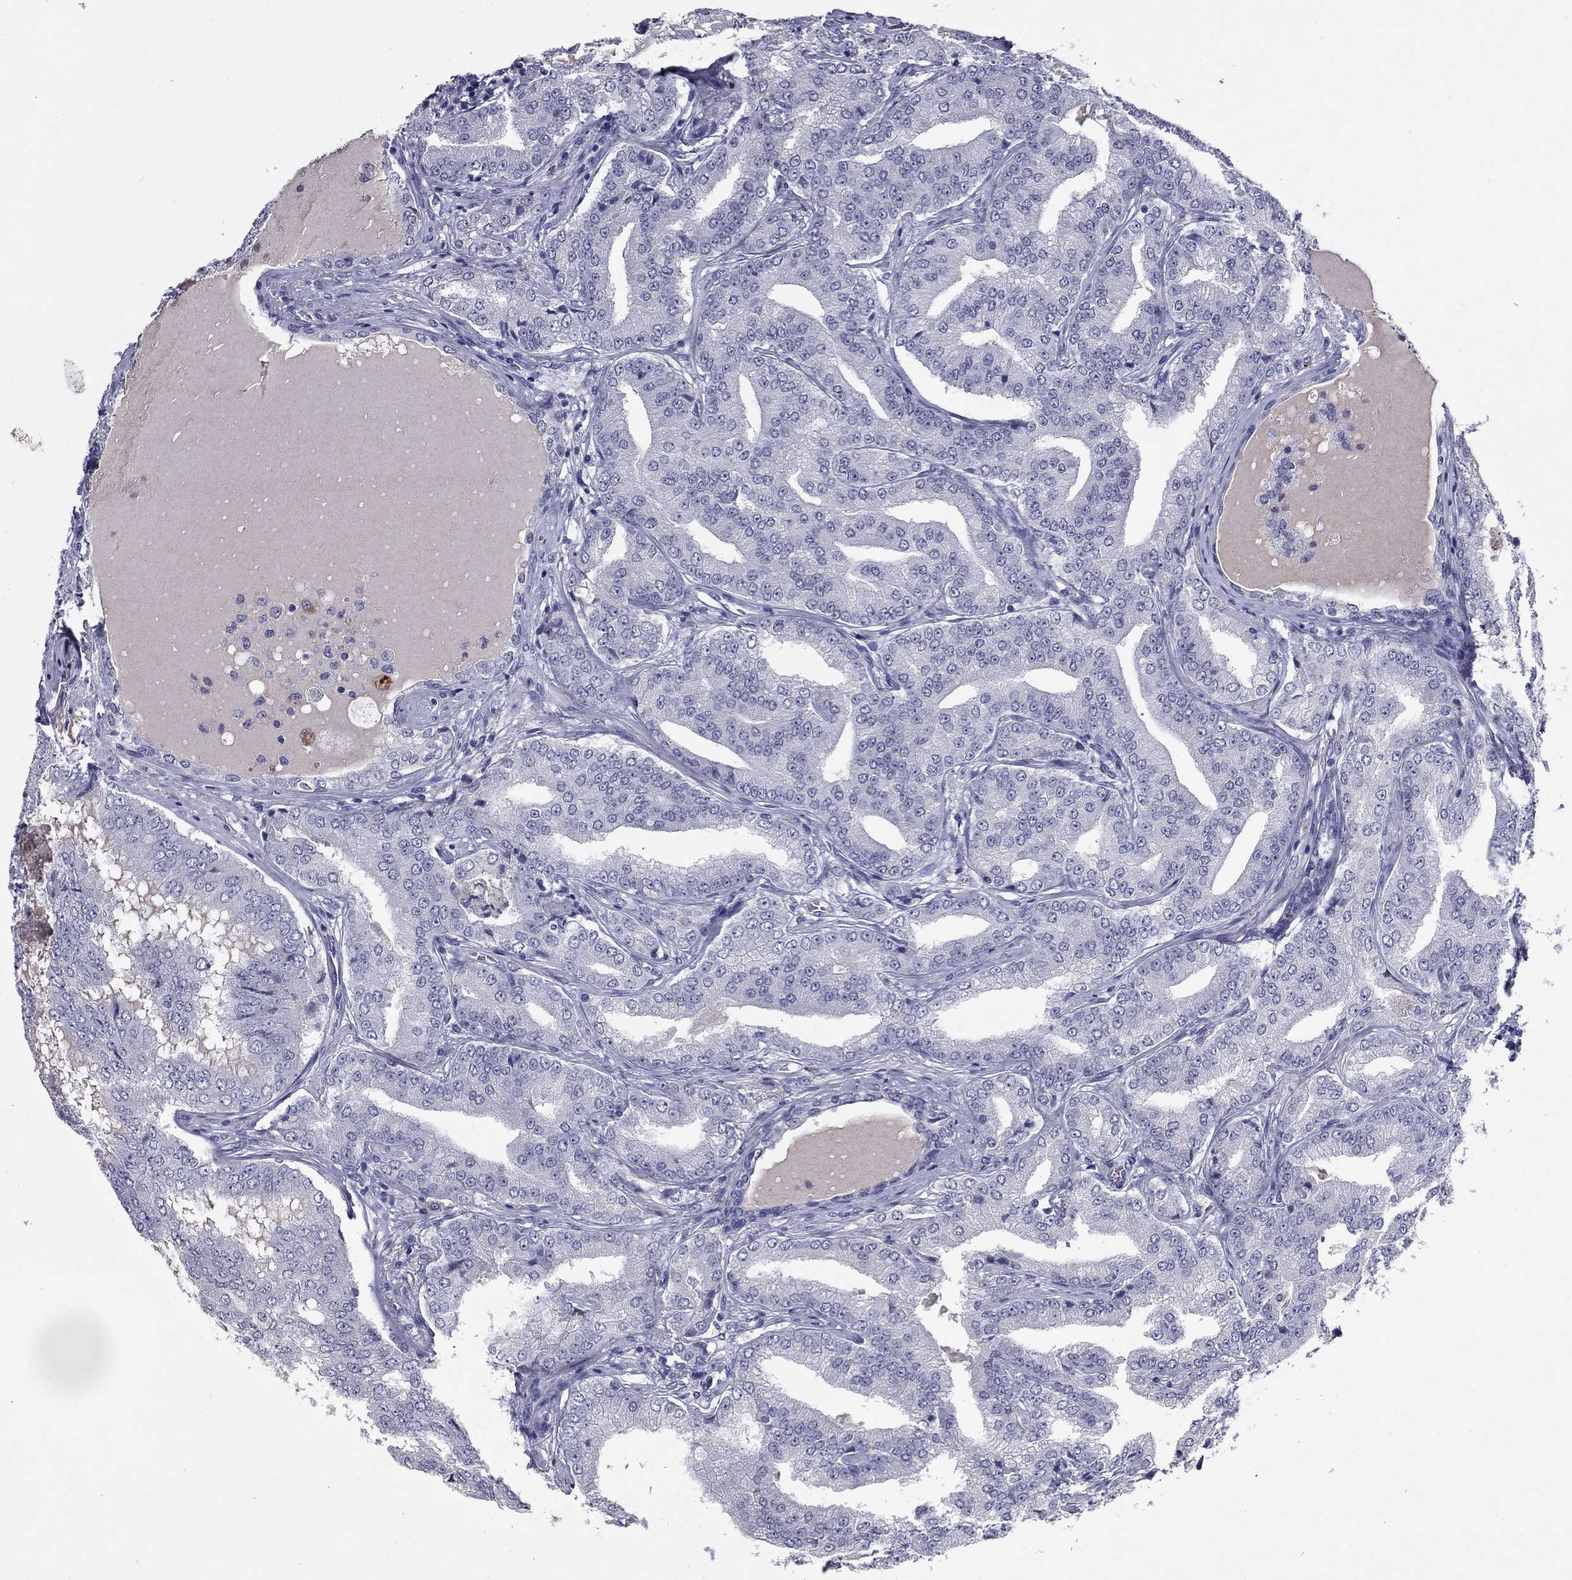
{"staining": {"intensity": "negative", "quantity": "none", "location": "none"}, "tissue": "prostate cancer", "cell_type": "Tumor cells", "image_type": "cancer", "snomed": [{"axis": "morphology", "description": "Adenocarcinoma, NOS"}, {"axis": "topography", "description": "Prostate"}], "caption": "A high-resolution micrograph shows immunohistochemistry (IHC) staining of prostate cancer, which demonstrates no significant staining in tumor cells.", "gene": "CFAP119", "patient": {"sex": "male", "age": 65}}